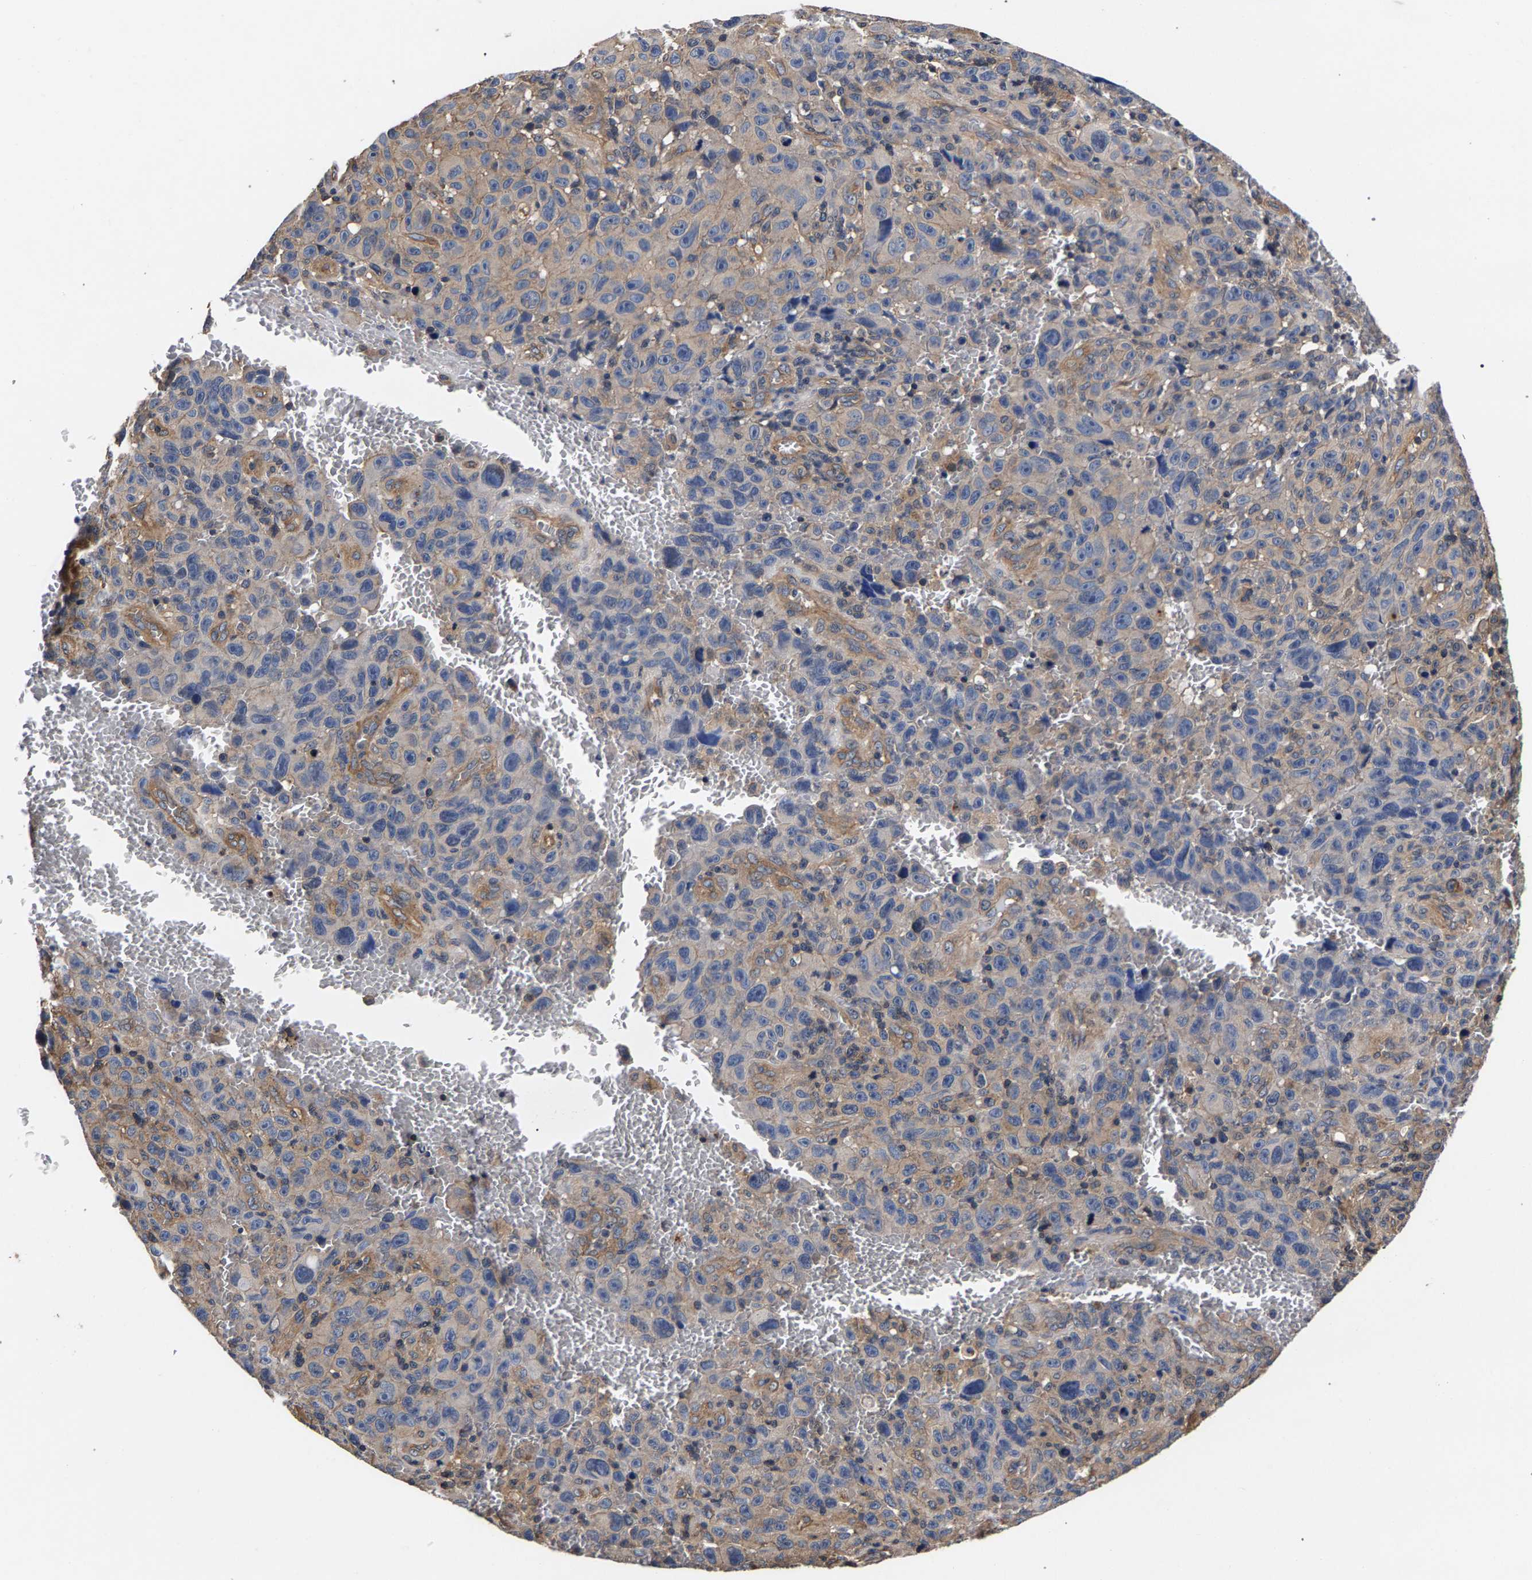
{"staining": {"intensity": "weak", "quantity": "25%-75%", "location": "cytoplasmic/membranous"}, "tissue": "melanoma", "cell_type": "Tumor cells", "image_type": "cancer", "snomed": [{"axis": "morphology", "description": "Malignant melanoma, NOS"}, {"axis": "topography", "description": "Skin"}], "caption": "IHC of malignant melanoma exhibits low levels of weak cytoplasmic/membranous staining in approximately 25%-75% of tumor cells. The protein of interest is shown in brown color, while the nuclei are stained blue.", "gene": "MARCHF7", "patient": {"sex": "female", "age": 82}}